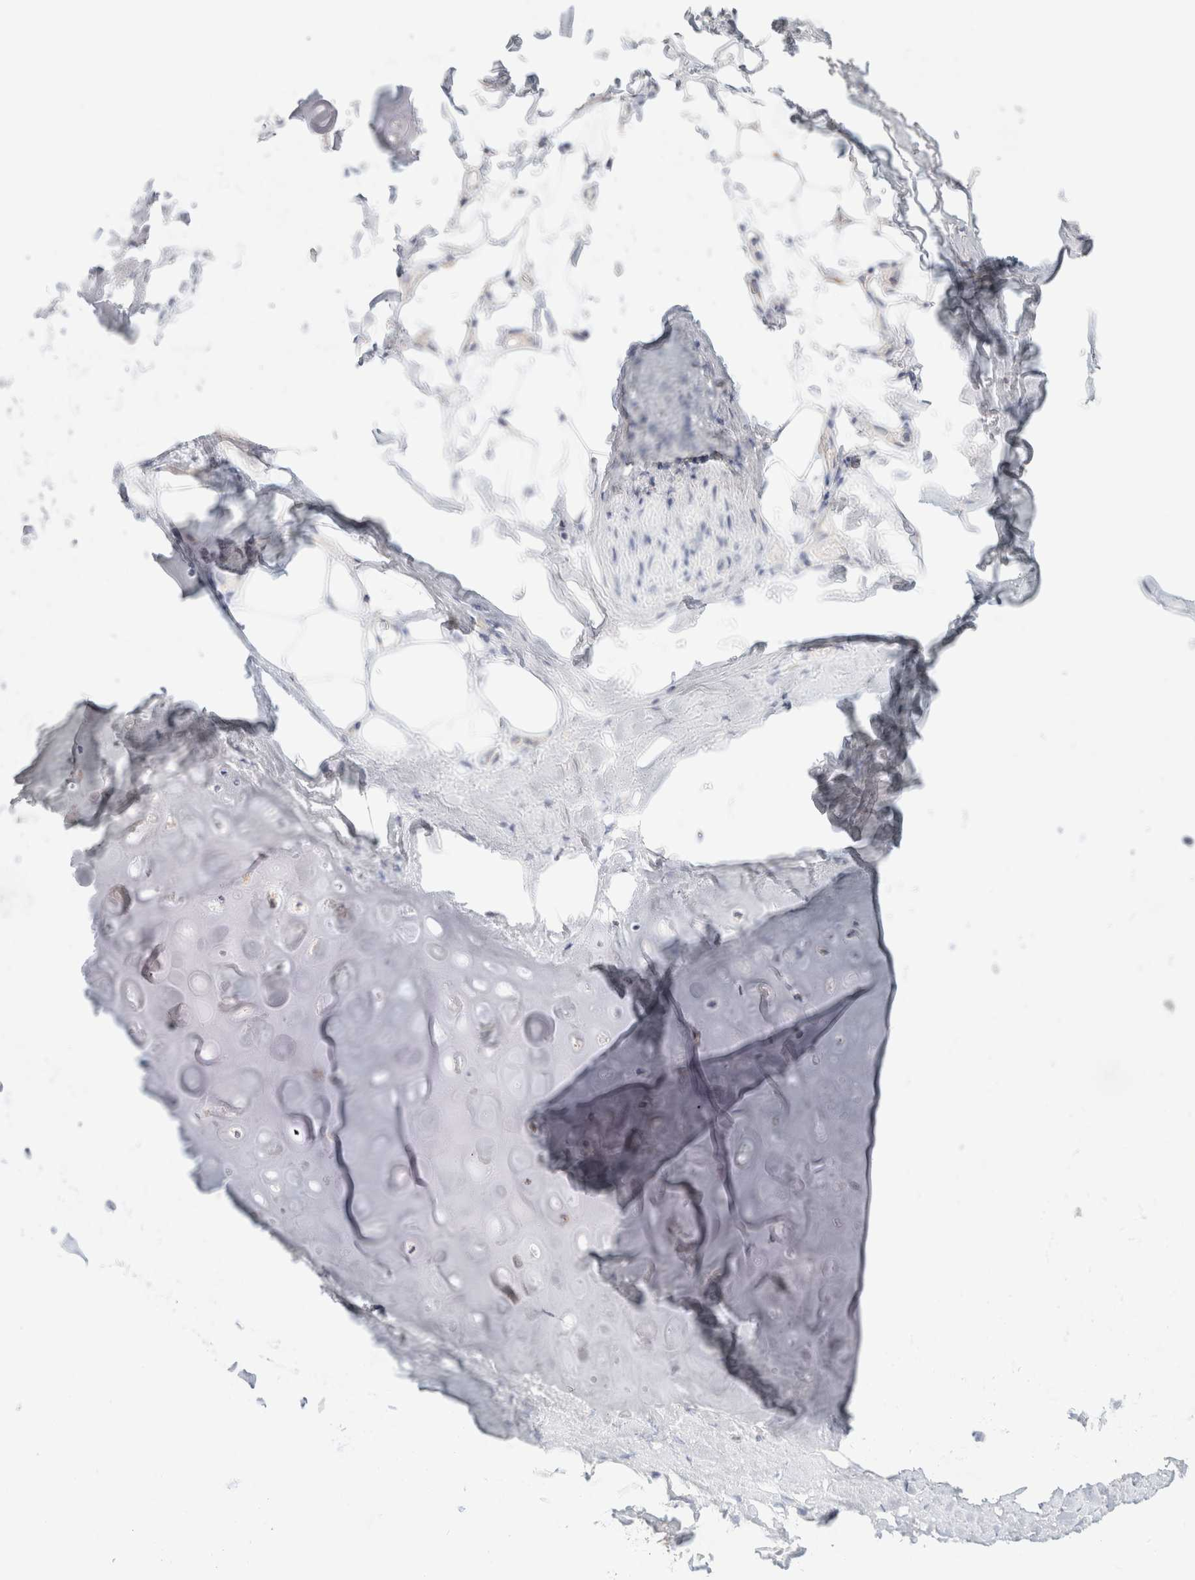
{"staining": {"intensity": "negative", "quantity": "none", "location": "none"}, "tissue": "adipose tissue", "cell_type": "Adipocytes", "image_type": "normal", "snomed": [{"axis": "morphology", "description": "Normal tissue, NOS"}, {"axis": "topography", "description": "Cartilage tissue"}, {"axis": "topography", "description": "Bronchus"}], "caption": "This is an IHC micrograph of unremarkable human adipose tissue. There is no positivity in adipocytes.", "gene": "SDR16C5", "patient": {"sex": "female", "age": 73}}